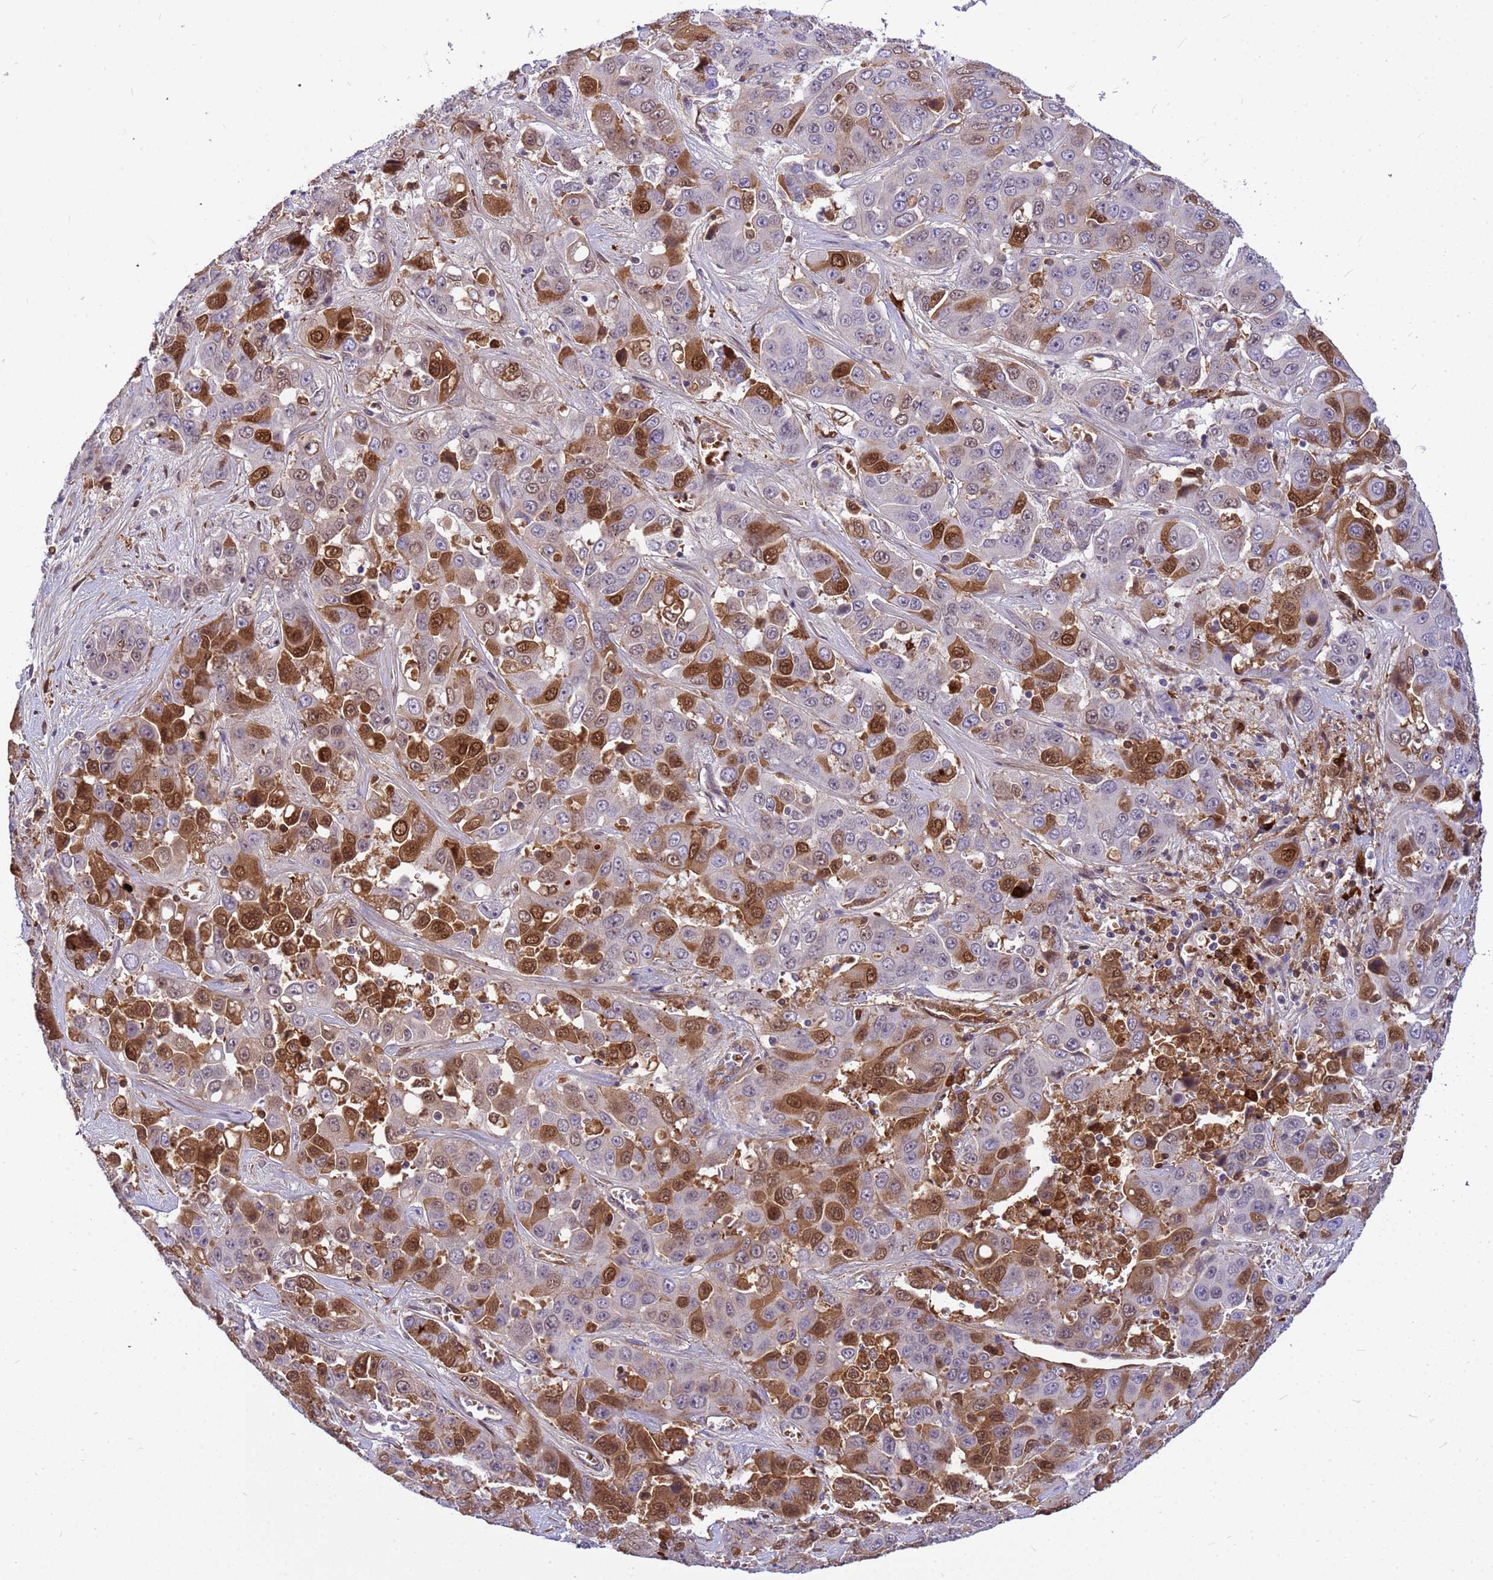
{"staining": {"intensity": "strong", "quantity": "25%-75%", "location": "cytoplasmic/membranous,nuclear"}, "tissue": "liver cancer", "cell_type": "Tumor cells", "image_type": "cancer", "snomed": [{"axis": "morphology", "description": "Cholangiocarcinoma"}, {"axis": "topography", "description": "Liver"}], "caption": "Liver cholangiocarcinoma was stained to show a protein in brown. There is high levels of strong cytoplasmic/membranous and nuclear staining in about 25%-75% of tumor cells.", "gene": "ORM1", "patient": {"sex": "female", "age": 52}}